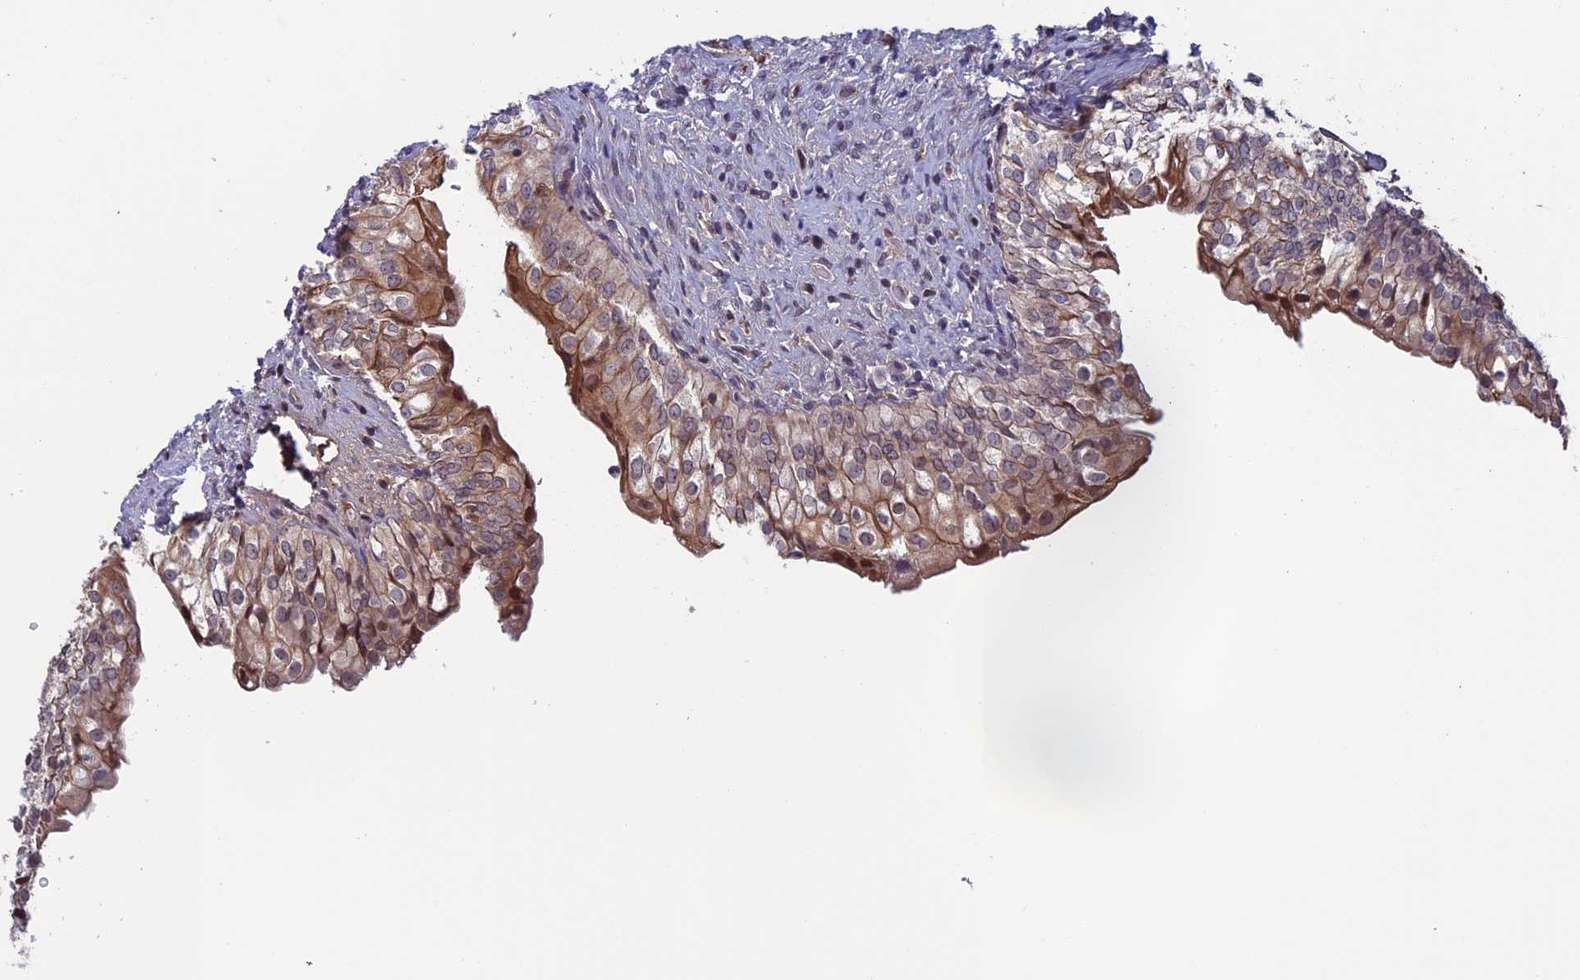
{"staining": {"intensity": "moderate", "quantity": "25%-75%", "location": "cytoplasmic/membranous"}, "tissue": "urinary bladder", "cell_type": "Urothelial cells", "image_type": "normal", "snomed": [{"axis": "morphology", "description": "Normal tissue, NOS"}, {"axis": "topography", "description": "Urinary bladder"}], "caption": "Urothelial cells show moderate cytoplasmic/membranous positivity in about 25%-75% of cells in unremarkable urinary bladder.", "gene": "FADS1", "patient": {"sex": "male", "age": 55}}